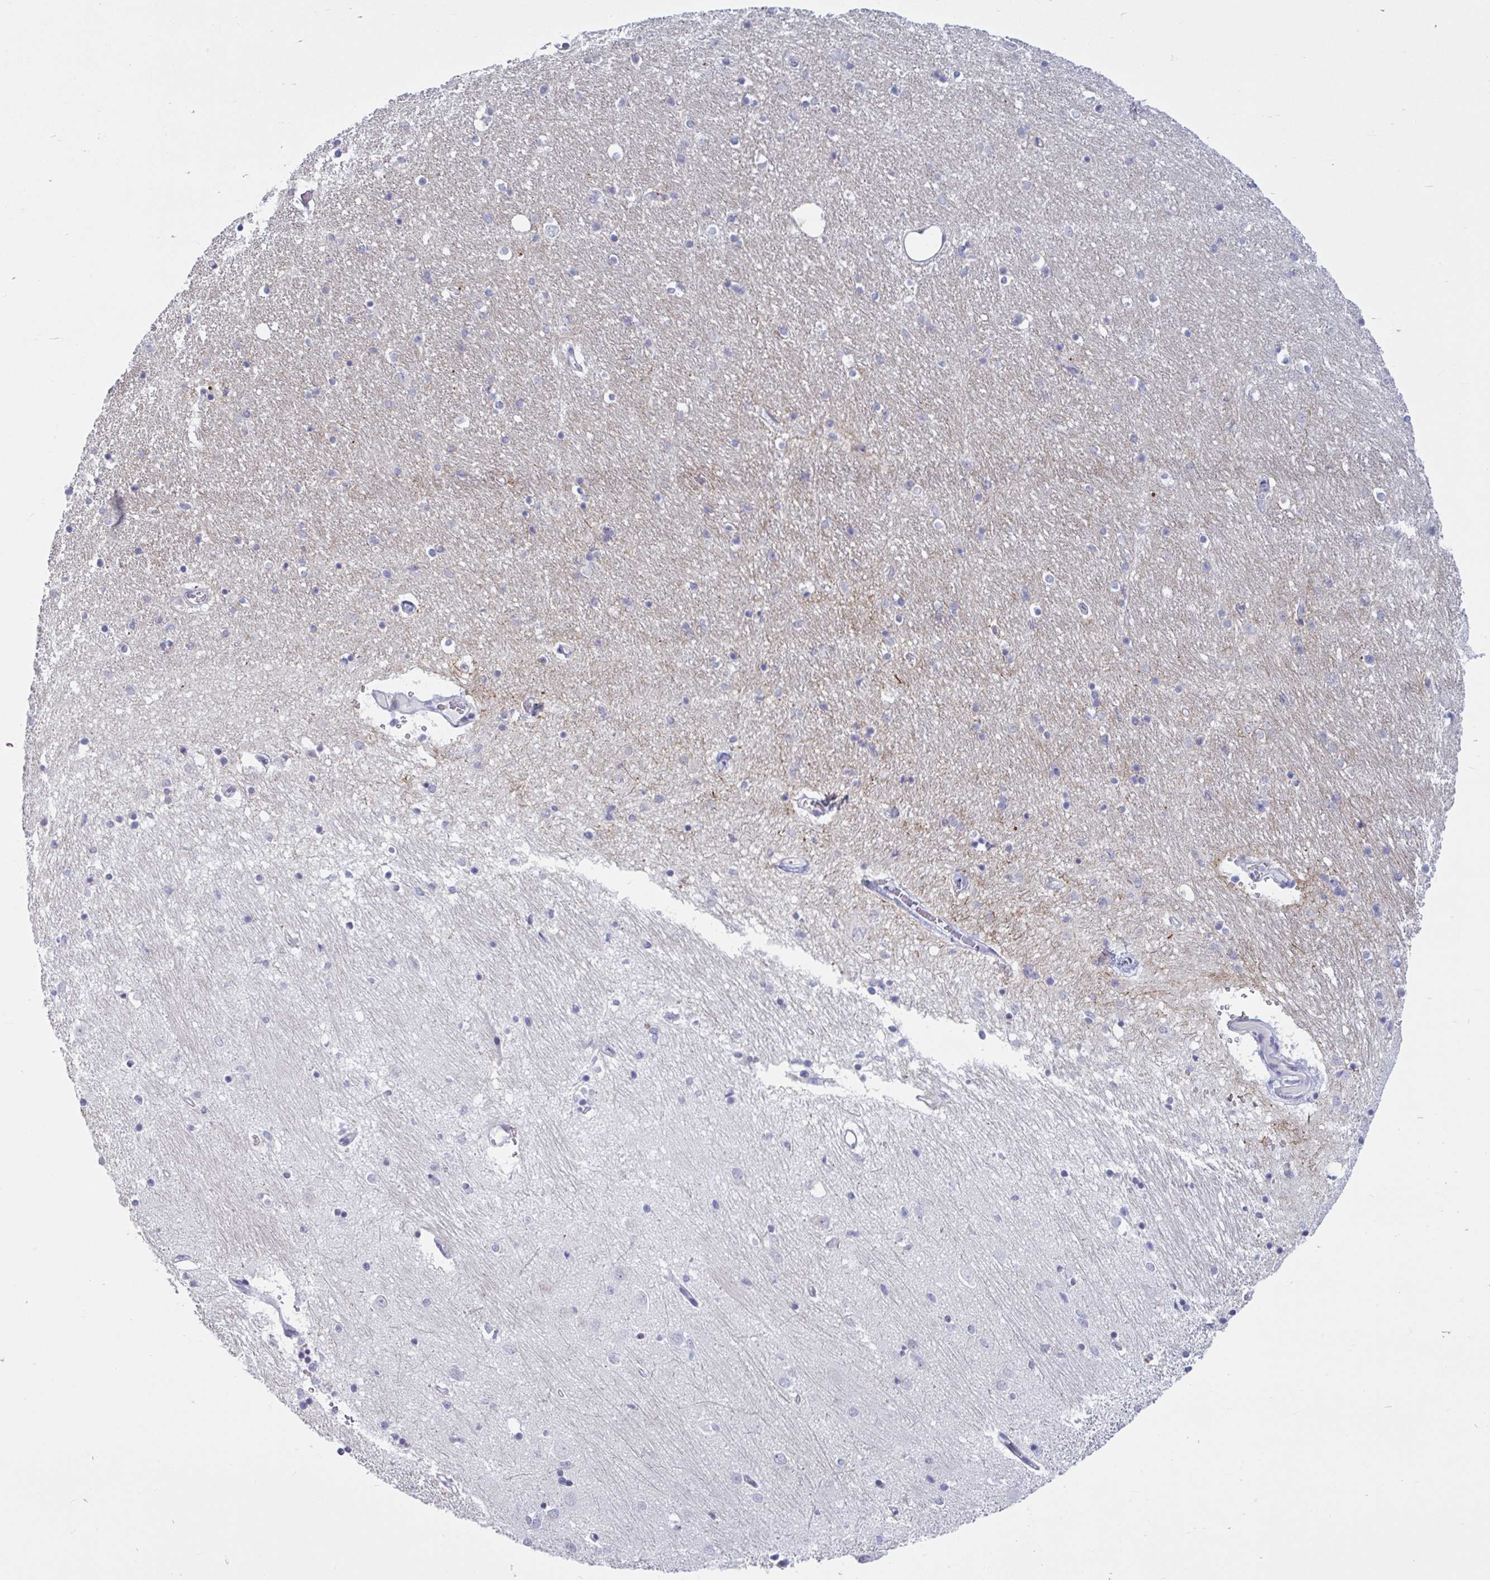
{"staining": {"intensity": "negative", "quantity": "none", "location": "none"}, "tissue": "caudate", "cell_type": "Glial cells", "image_type": "normal", "snomed": [{"axis": "morphology", "description": "Normal tissue, NOS"}, {"axis": "topography", "description": "Lateral ventricle wall"}, {"axis": "topography", "description": "Hippocampus"}], "caption": "High power microscopy histopathology image of an immunohistochemistry (IHC) histopathology image of benign caudate, revealing no significant expression in glial cells.", "gene": "TCEAL8", "patient": {"sex": "female", "age": 63}}